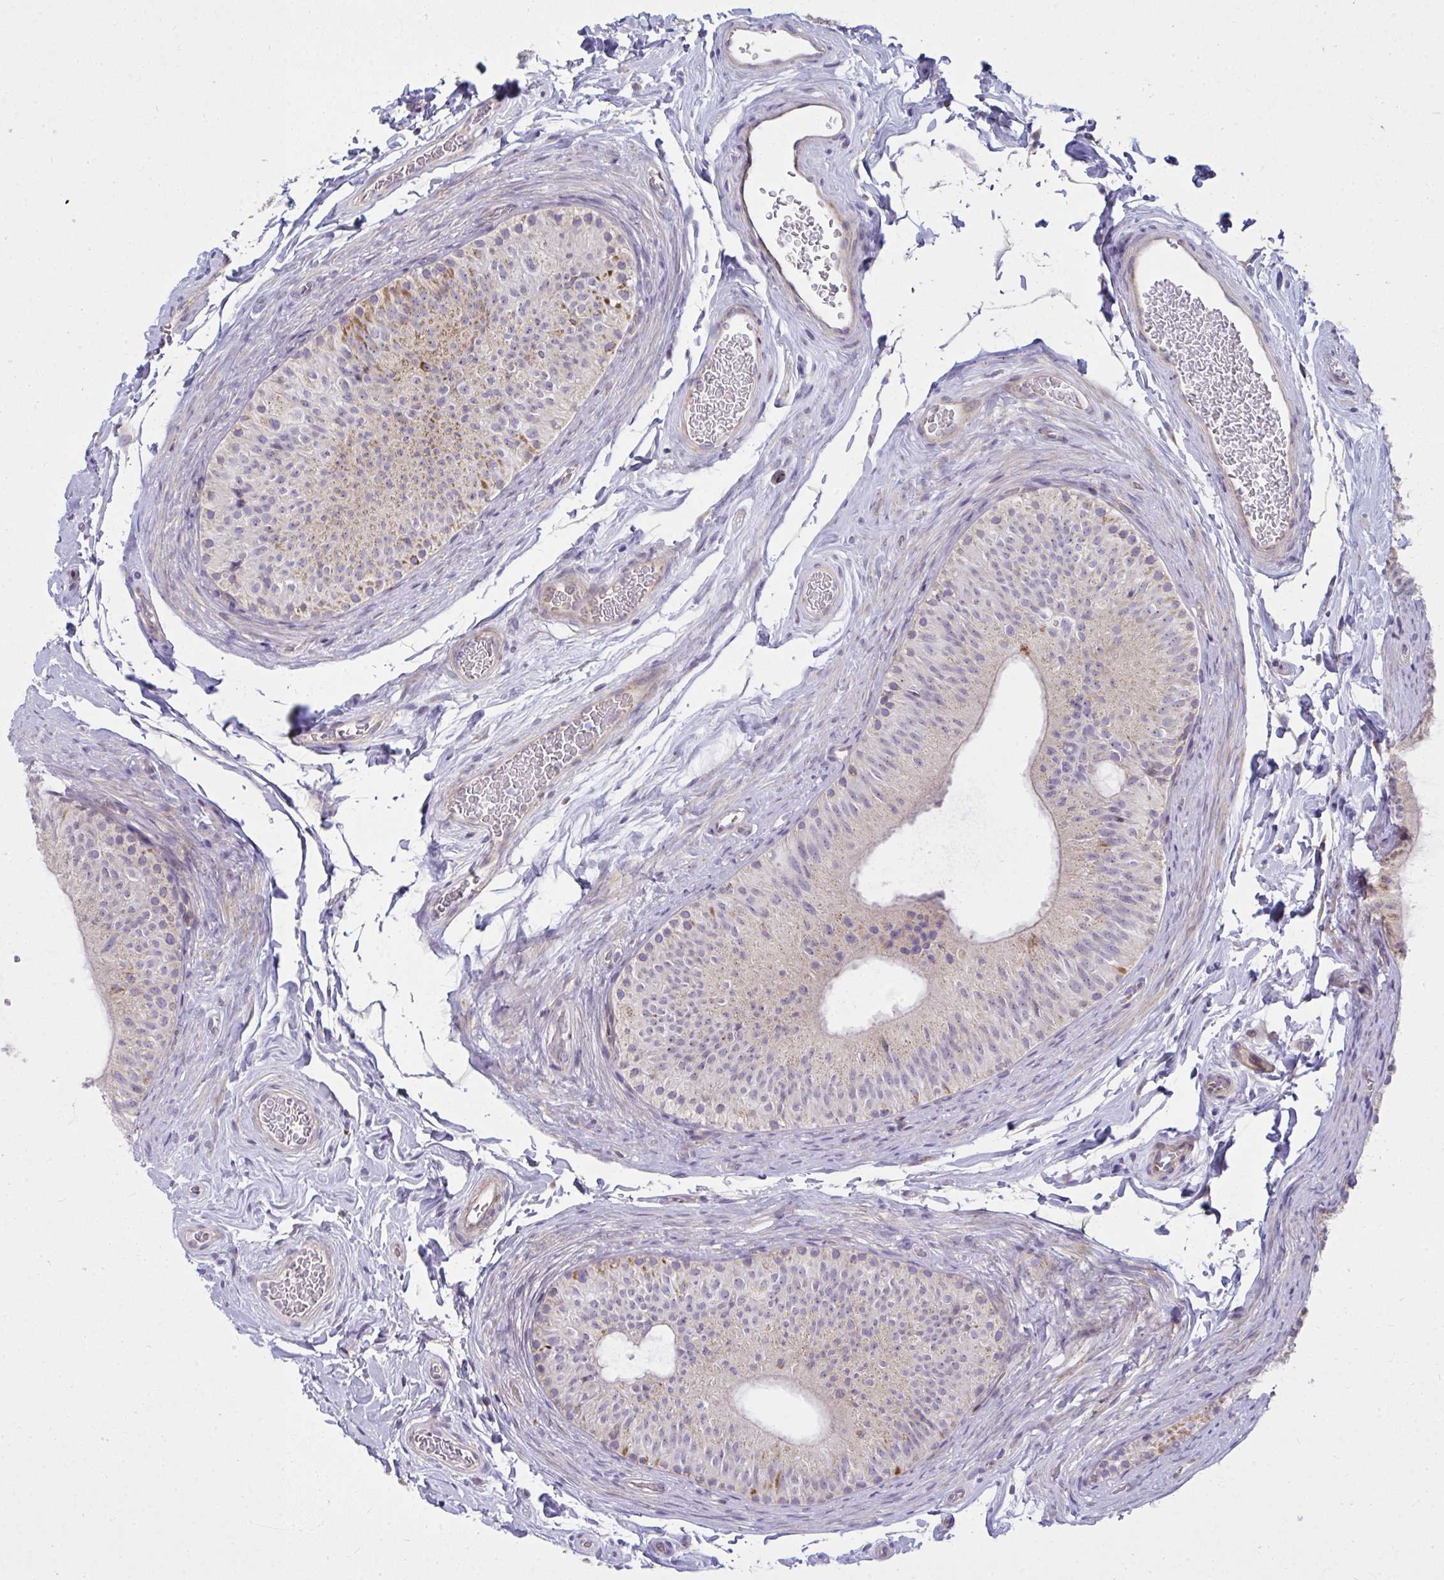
{"staining": {"intensity": "strong", "quantity": "<25%", "location": "cytoplasmic/membranous"}, "tissue": "epididymis", "cell_type": "Glandular cells", "image_type": "normal", "snomed": [{"axis": "morphology", "description": "Normal tissue, NOS"}, {"axis": "topography", "description": "Epididymis, spermatic cord, NOS"}, {"axis": "topography", "description": "Epididymis"}], "caption": "DAB (3,3'-diaminobenzidine) immunohistochemical staining of normal human epididymis shows strong cytoplasmic/membranous protein staining in approximately <25% of glandular cells.", "gene": "SRRM4", "patient": {"sex": "male", "age": 31}}